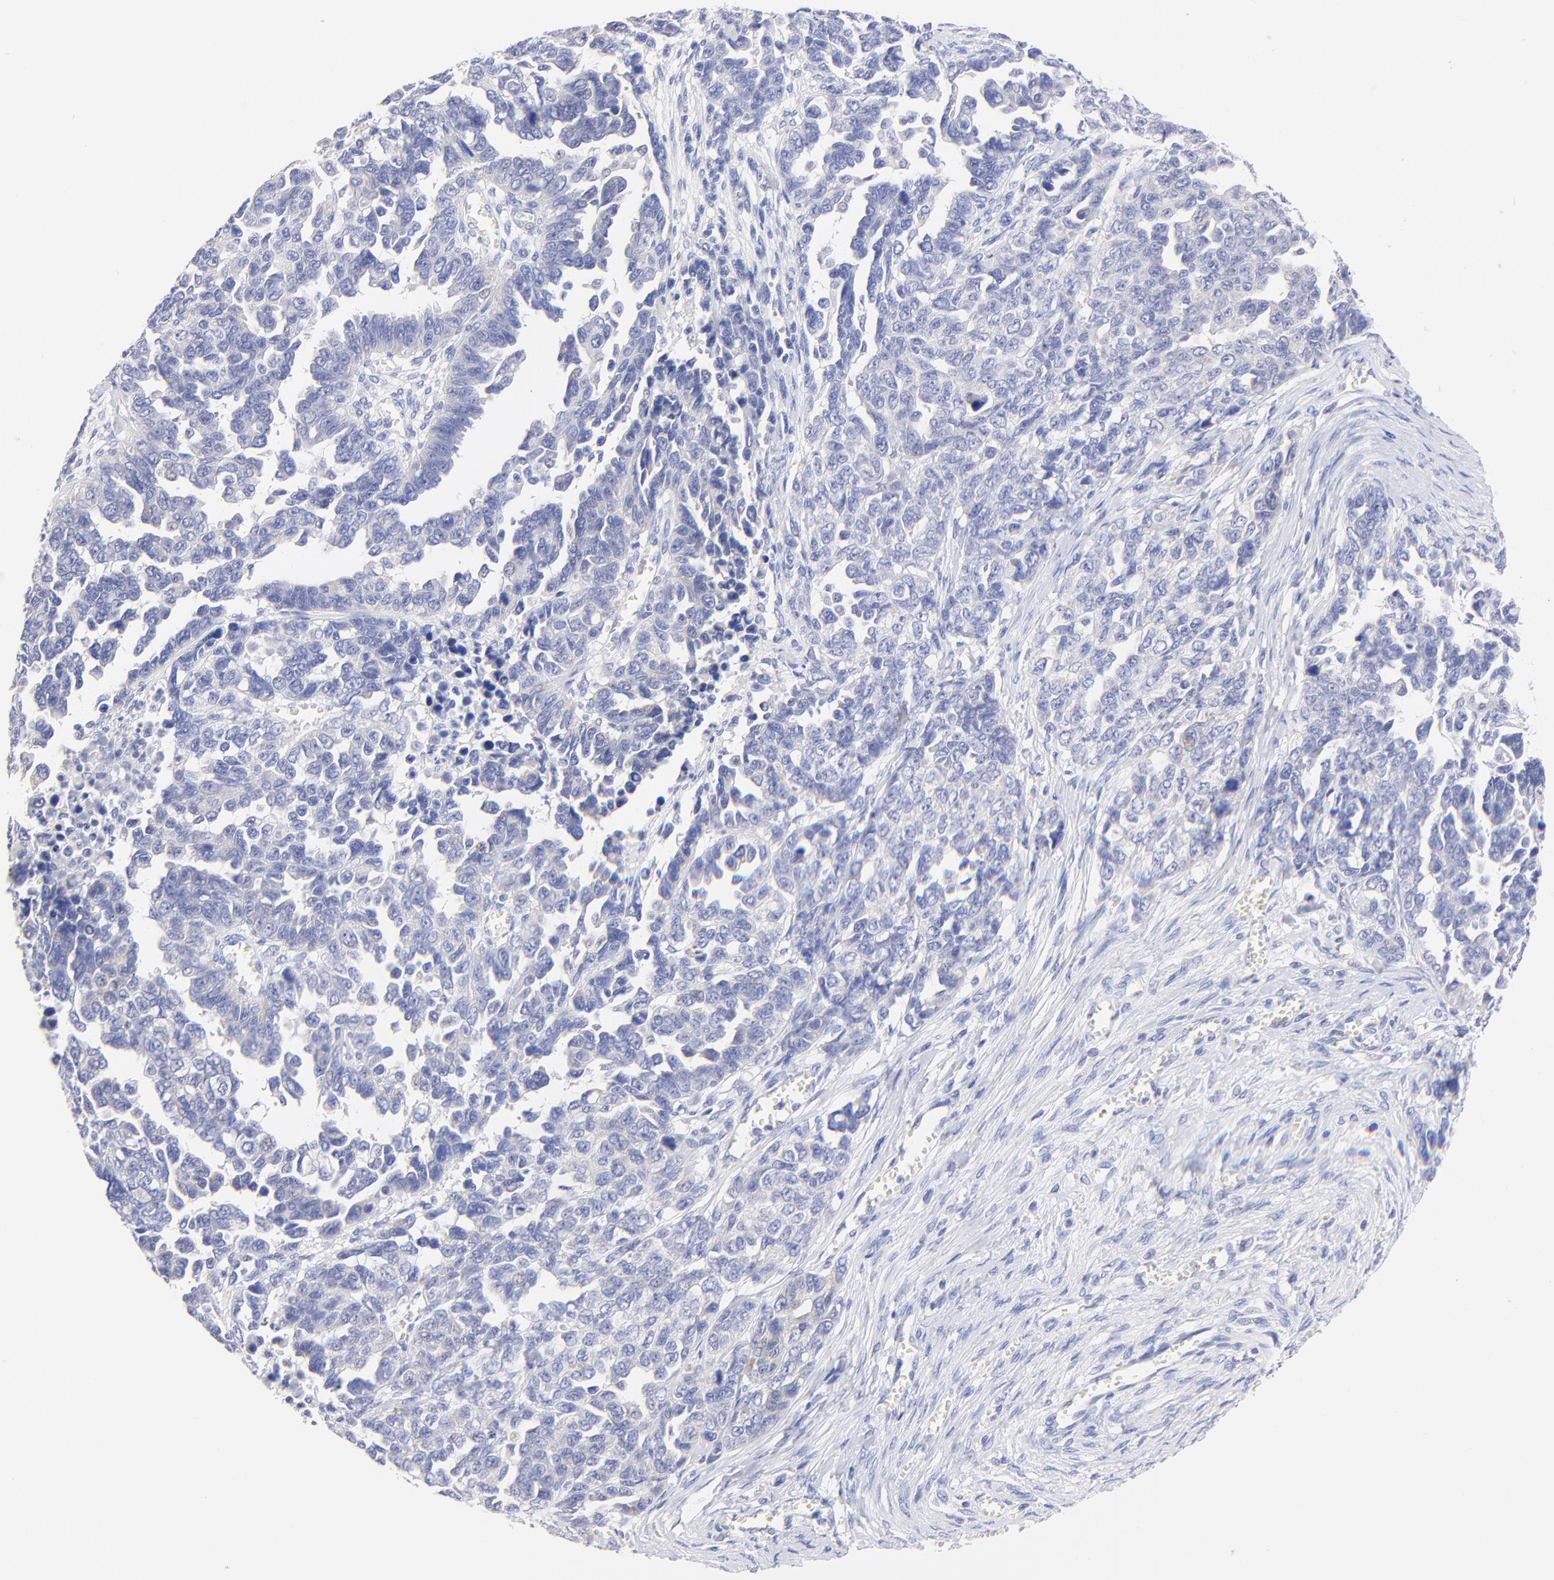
{"staining": {"intensity": "negative", "quantity": "none", "location": "none"}, "tissue": "ovarian cancer", "cell_type": "Tumor cells", "image_type": "cancer", "snomed": [{"axis": "morphology", "description": "Cystadenocarcinoma, serous, NOS"}, {"axis": "topography", "description": "Ovary"}], "caption": "DAB immunohistochemical staining of ovarian cancer (serous cystadenocarcinoma) displays no significant positivity in tumor cells.", "gene": "EBP", "patient": {"sex": "female", "age": 69}}